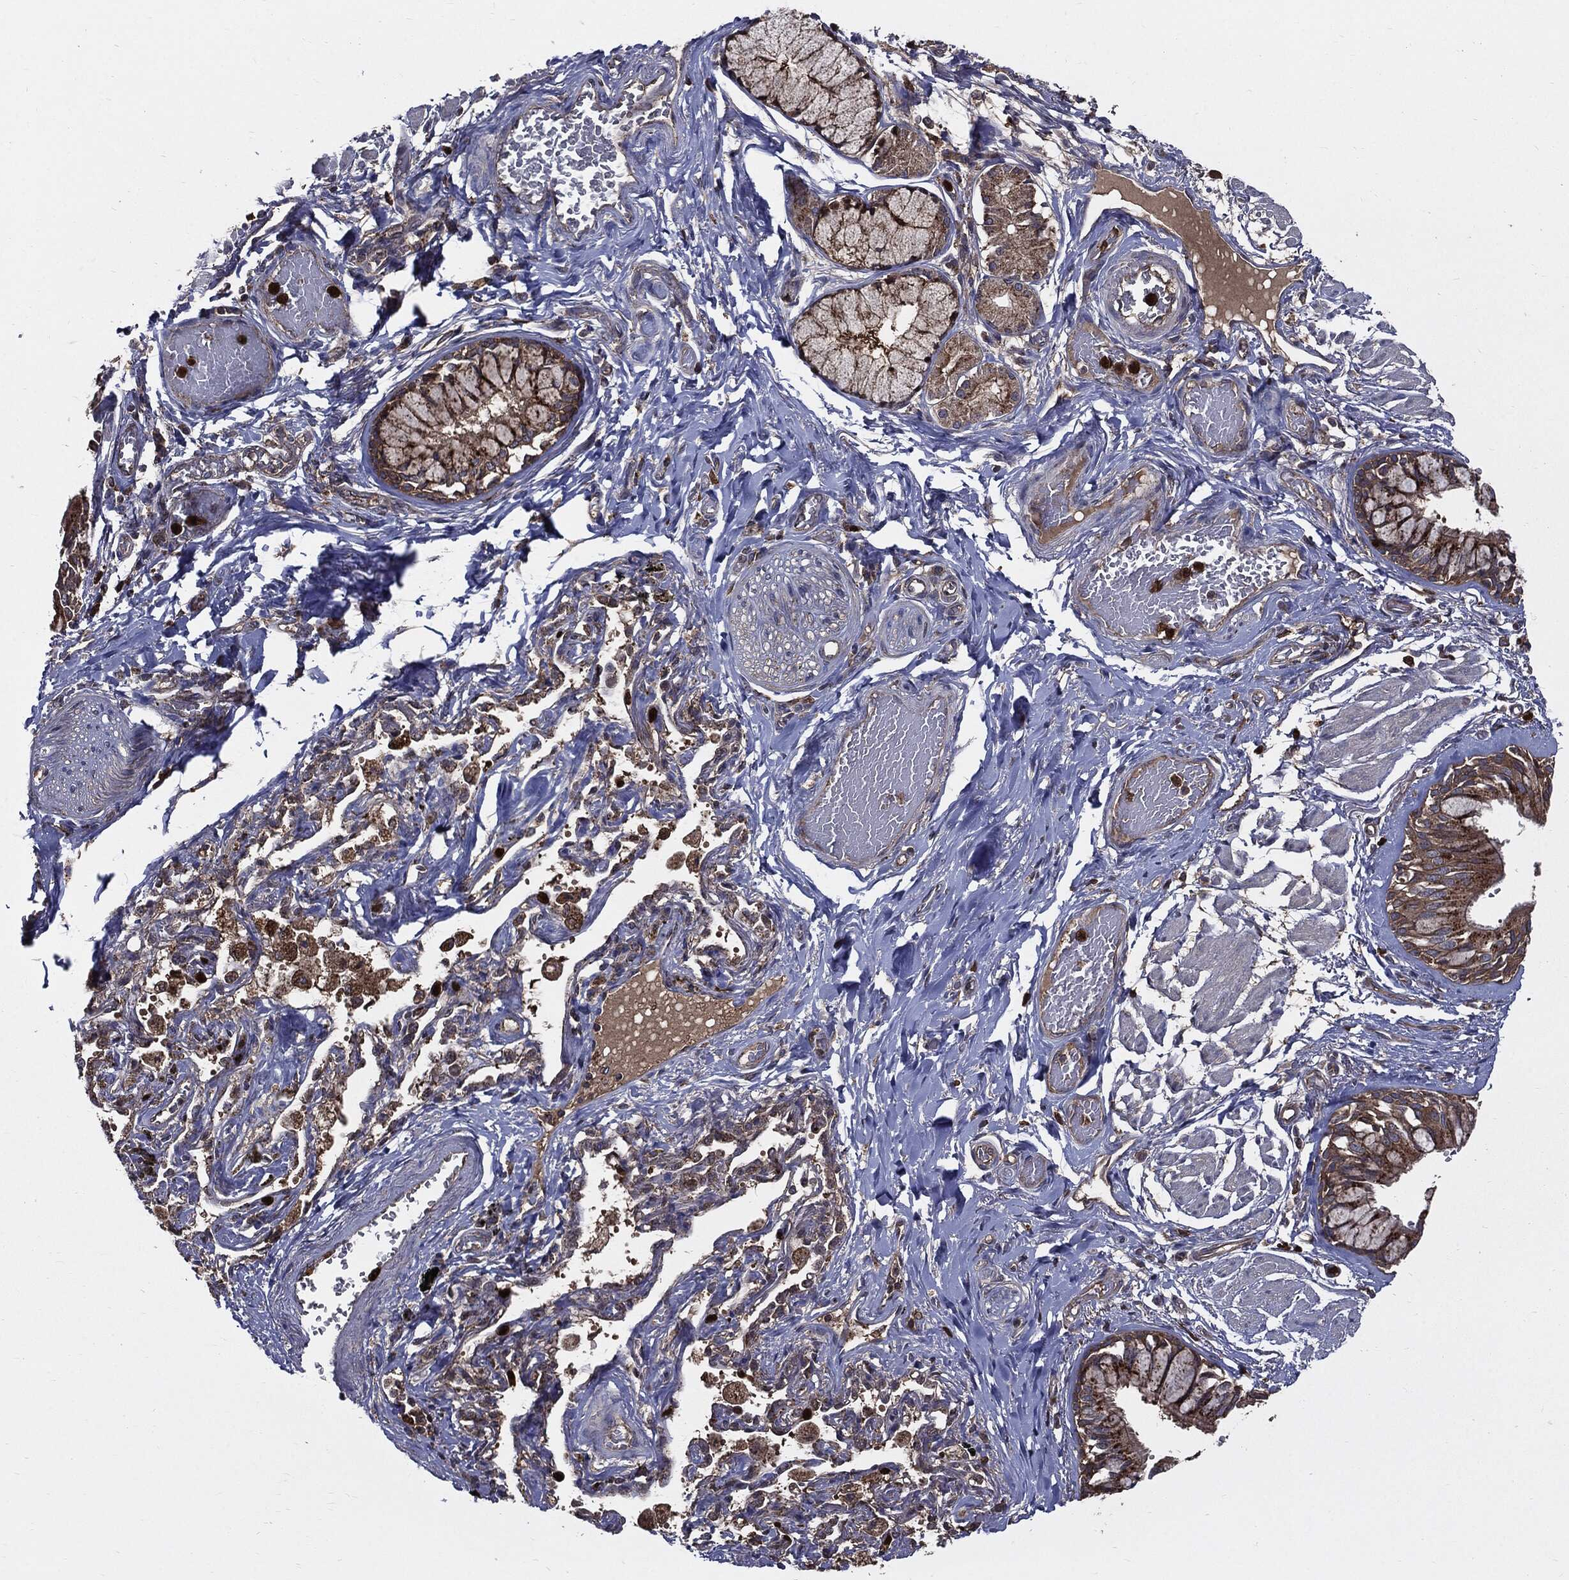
{"staining": {"intensity": "strong", "quantity": ">75%", "location": "cytoplasmic/membranous"}, "tissue": "bronchus", "cell_type": "Respiratory epithelial cells", "image_type": "normal", "snomed": [{"axis": "morphology", "description": "Normal tissue, NOS"}, {"axis": "topography", "description": "Bronchus"}, {"axis": "topography", "description": "Lung"}], "caption": "Immunohistochemistry (IHC) (DAB (3,3'-diaminobenzidine)) staining of unremarkable human bronchus displays strong cytoplasmic/membranous protein positivity in approximately >75% of respiratory epithelial cells.", "gene": "PDCD6IP", "patient": {"sex": "female", "age": 57}}